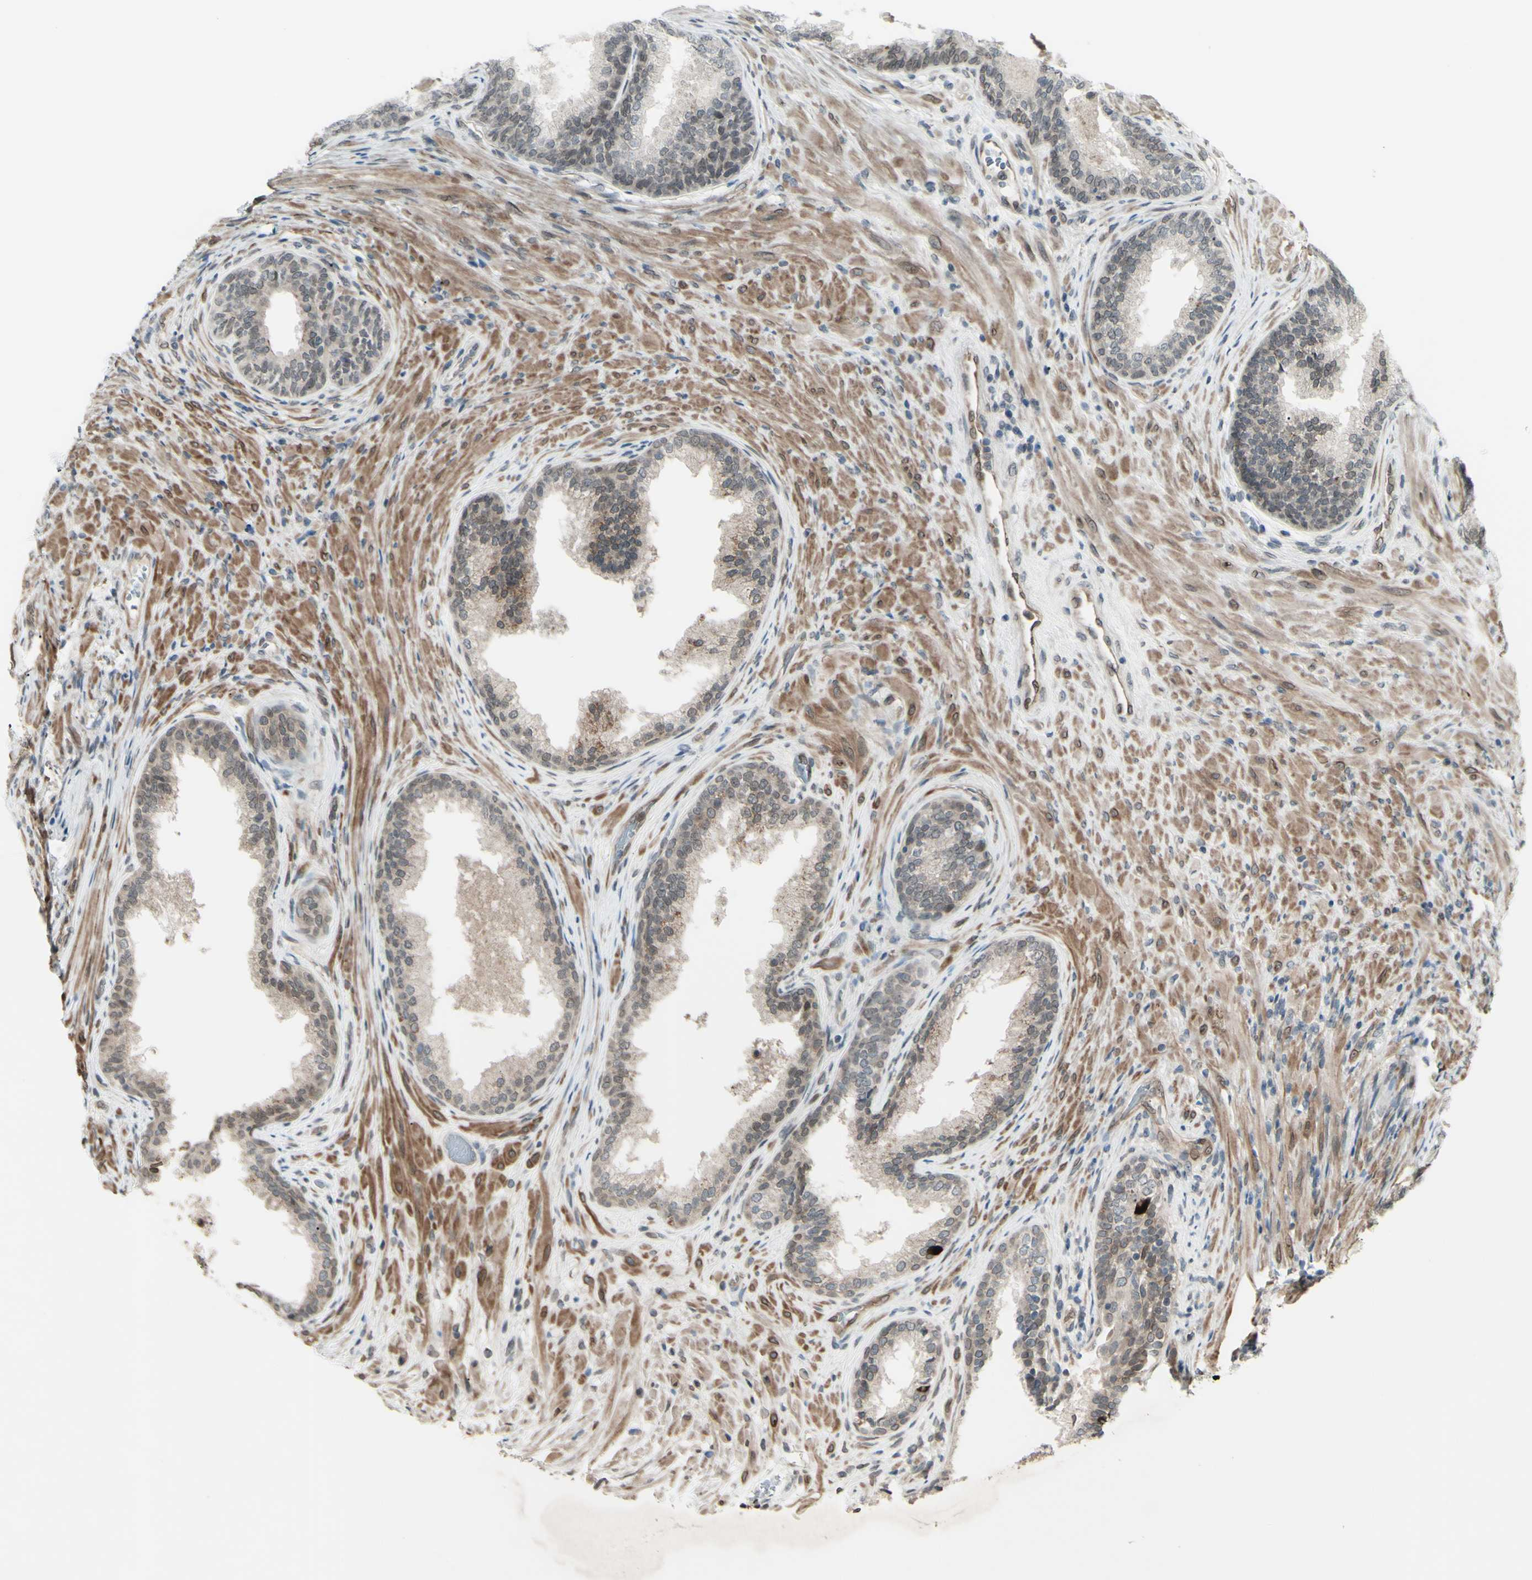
{"staining": {"intensity": "moderate", "quantity": "<25%", "location": "cytoplasmic/membranous,nuclear"}, "tissue": "prostate", "cell_type": "Glandular cells", "image_type": "normal", "snomed": [{"axis": "morphology", "description": "Normal tissue, NOS"}, {"axis": "topography", "description": "Prostate"}], "caption": "Protein staining by IHC exhibits moderate cytoplasmic/membranous,nuclear positivity in about <25% of glandular cells in normal prostate. Using DAB (3,3'-diaminobenzidine) (brown) and hematoxylin (blue) stains, captured at high magnification using brightfield microscopy.", "gene": "MLF2", "patient": {"sex": "male", "age": 76}}